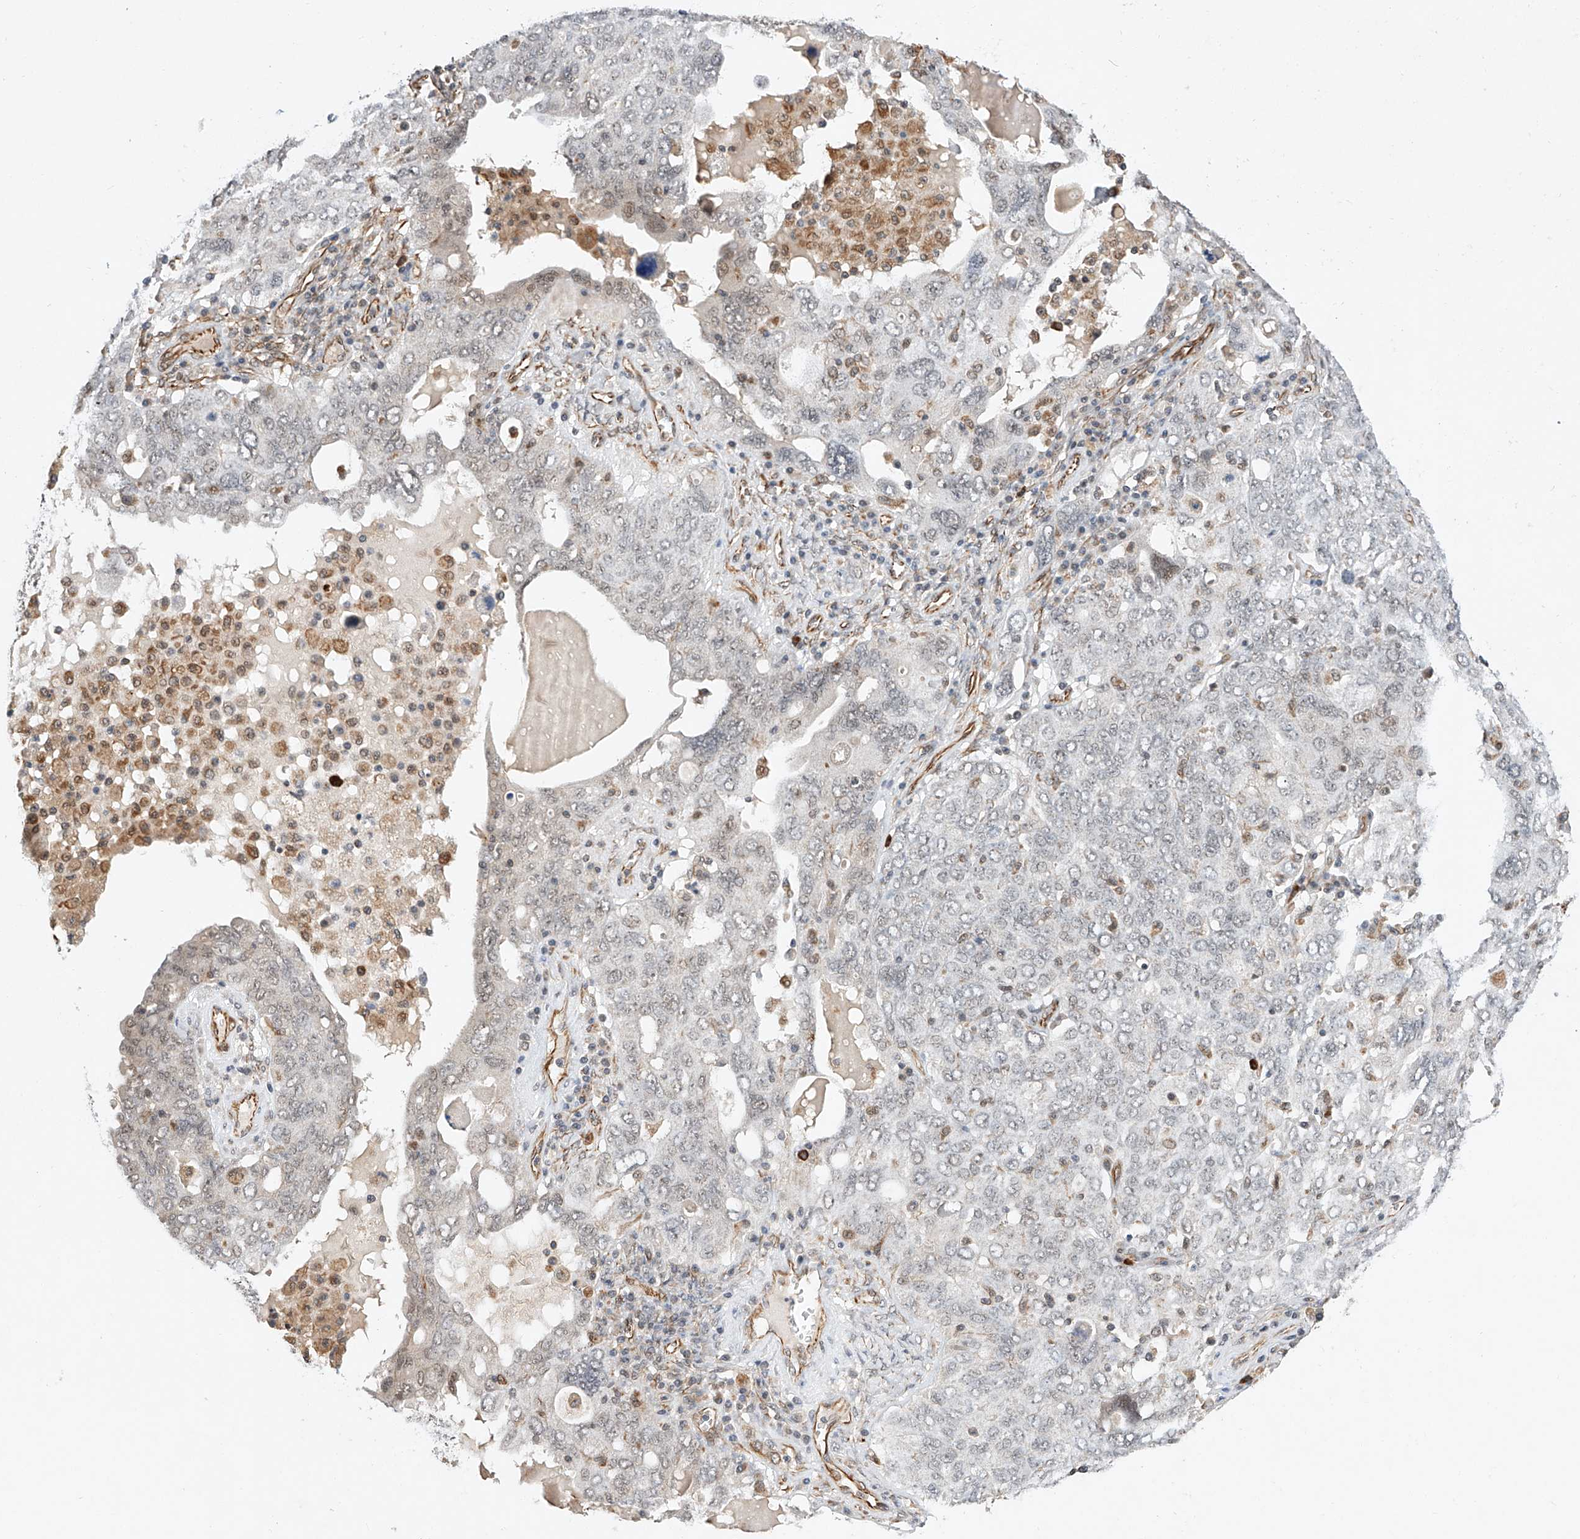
{"staining": {"intensity": "weak", "quantity": "<25%", "location": "nuclear"}, "tissue": "ovarian cancer", "cell_type": "Tumor cells", "image_type": "cancer", "snomed": [{"axis": "morphology", "description": "Carcinoma, endometroid"}, {"axis": "topography", "description": "Ovary"}], "caption": "IHC histopathology image of neoplastic tissue: endometroid carcinoma (ovarian) stained with DAB (3,3'-diaminobenzidine) demonstrates no significant protein staining in tumor cells.", "gene": "AMD1", "patient": {"sex": "female", "age": 62}}